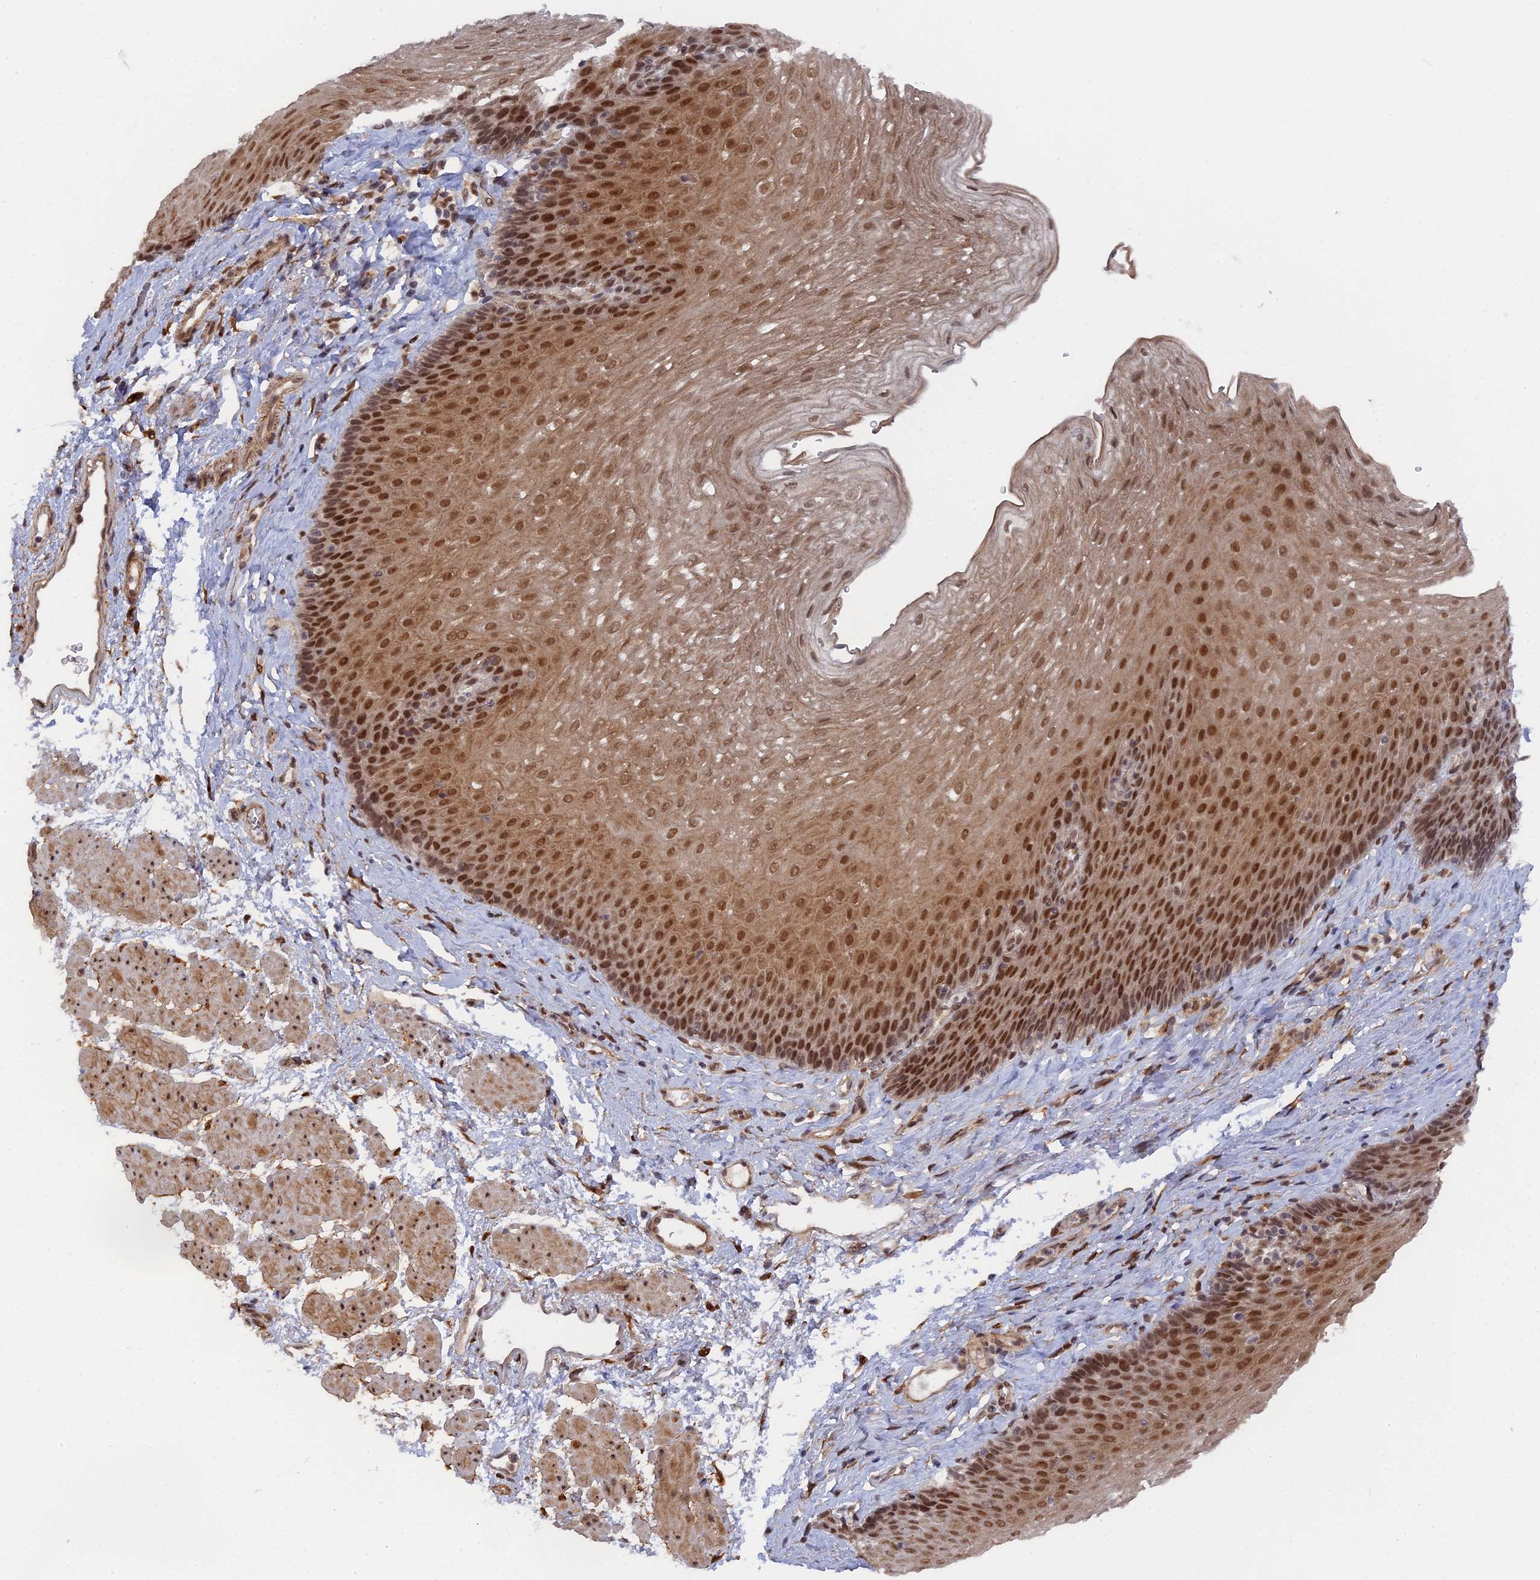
{"staining": {"intensity": "strong", "quantity": ">75%", "location": "cytoplasmic/membranous,nuclear"}, "tissue": "esophagus", "cell_type": "Squamous epithelial cells", "image_type": "normal", "snomed": [{"axis": "morphology", "description": "Normal tissue, NOS"}, {"axis": "topography", "description": "Esophagus"}], "caption": "Immunohistochemistry (IHC) staining of unremarkable esophagus, which demonstrates high levels of strong cytoplasmic/membranous,nuclear positivity in approximately >75% of squamous epithelial cells indicating strong cytoplasmic/membranous,nuclear protein positivity. The staining was performed using DAB (3,3'-diaminobenzidine) (brown) for protein detection and nuclei were counterstained in hematoxylin (blue).", "gene": "CCDC85A", "patient": {"sex": "female", "age": 66}}